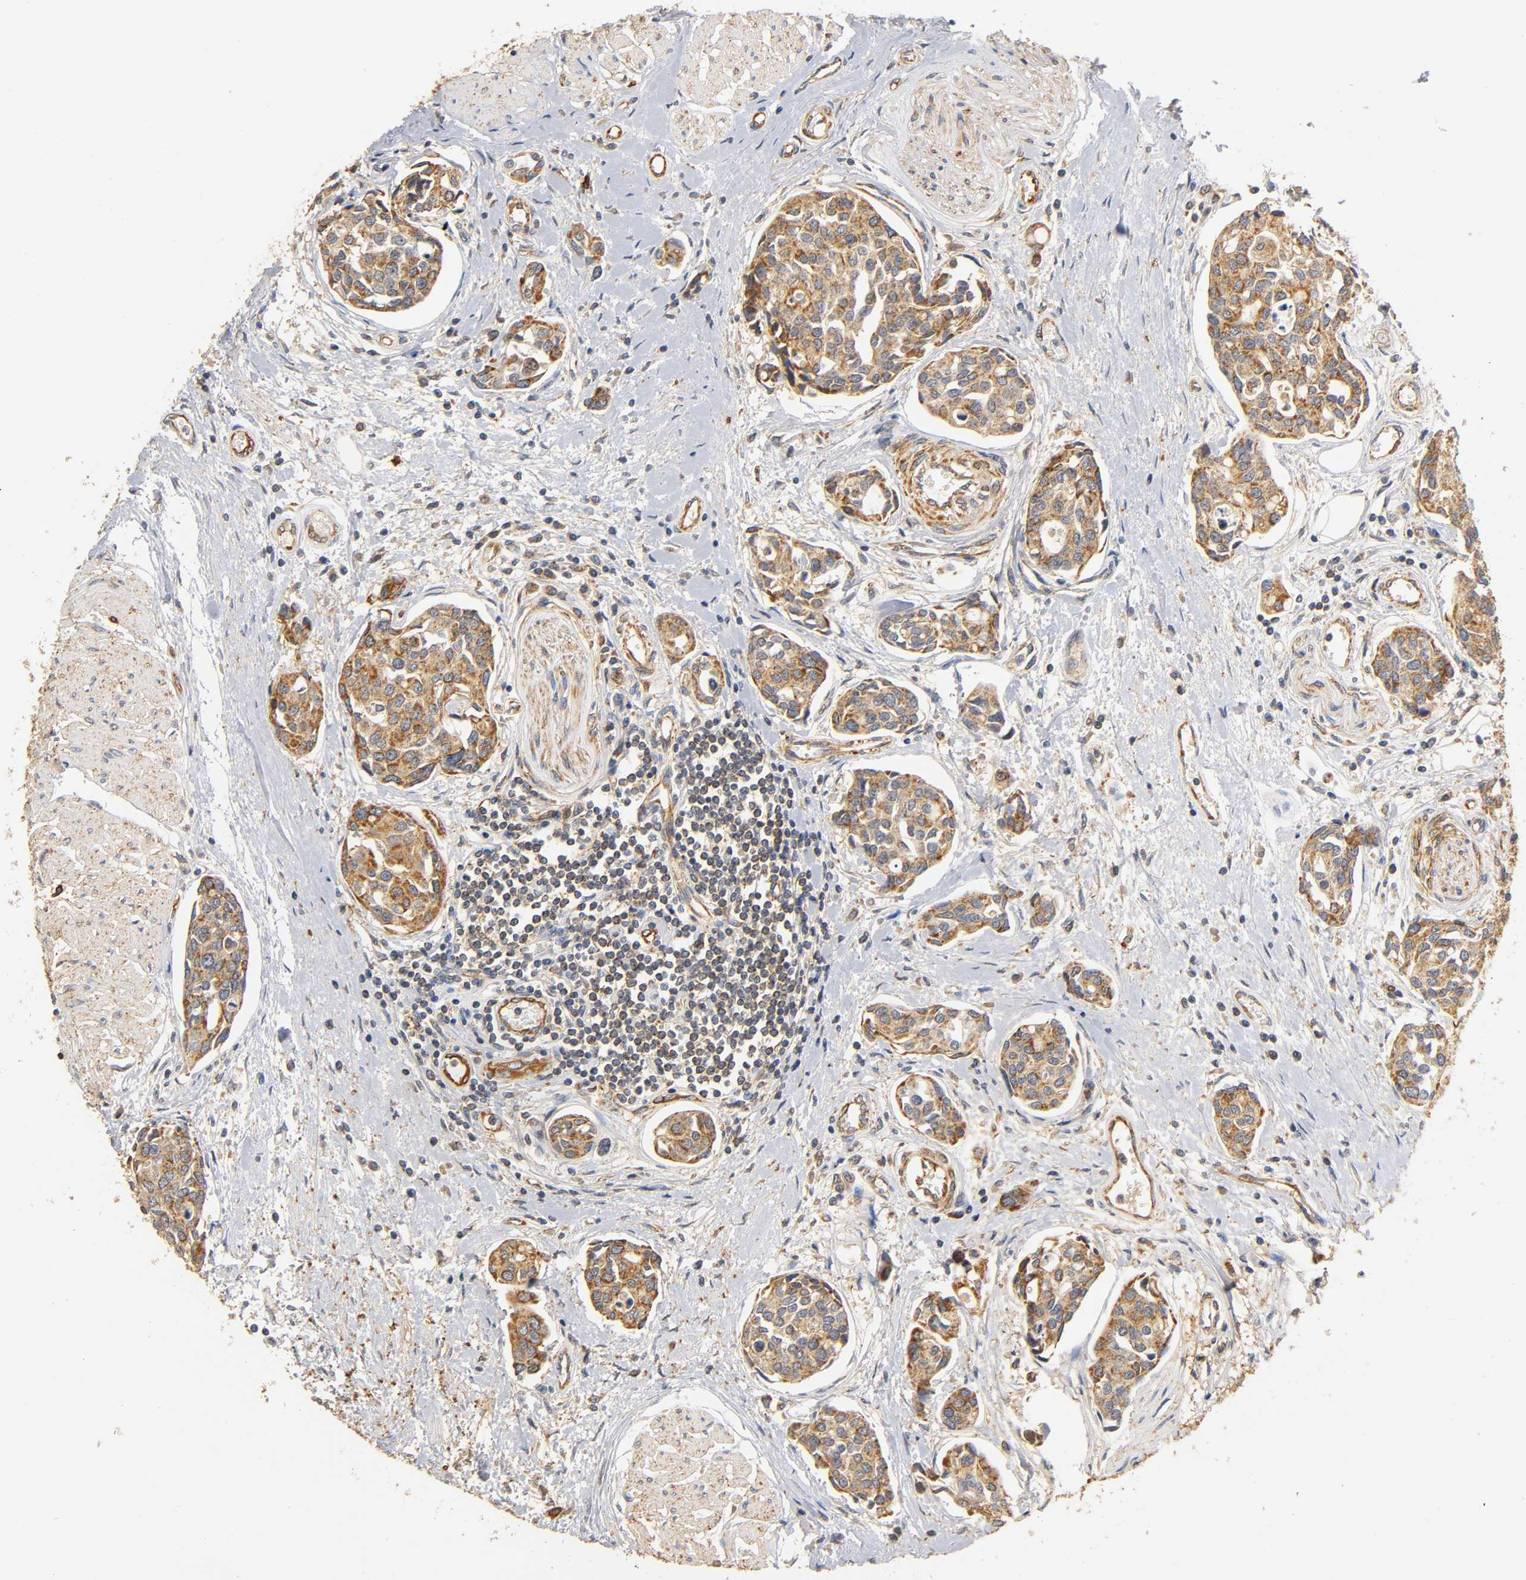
{"staining": {"intensity": "strong", "quantity": ">75%", "location": "cytoplasmic/membranous"}, "tissue": "urothelial cancer", "cell_type": "Tumor cells", "image_type": "cancer", "snomed": [{"axis": "morphology", "description": "Urothelial carcinoma, High grade"}, {"axis": "topography", "description": "Urinary bladder"}], "caption": "Strong cytoplasmic/membranous positivity for a protein is seen in approximately >75% of tumor cells of high-grade urothelial carcinoma using IHC.", "gene": "SCAP", "patient": {"sex": "male", "age": 78}}